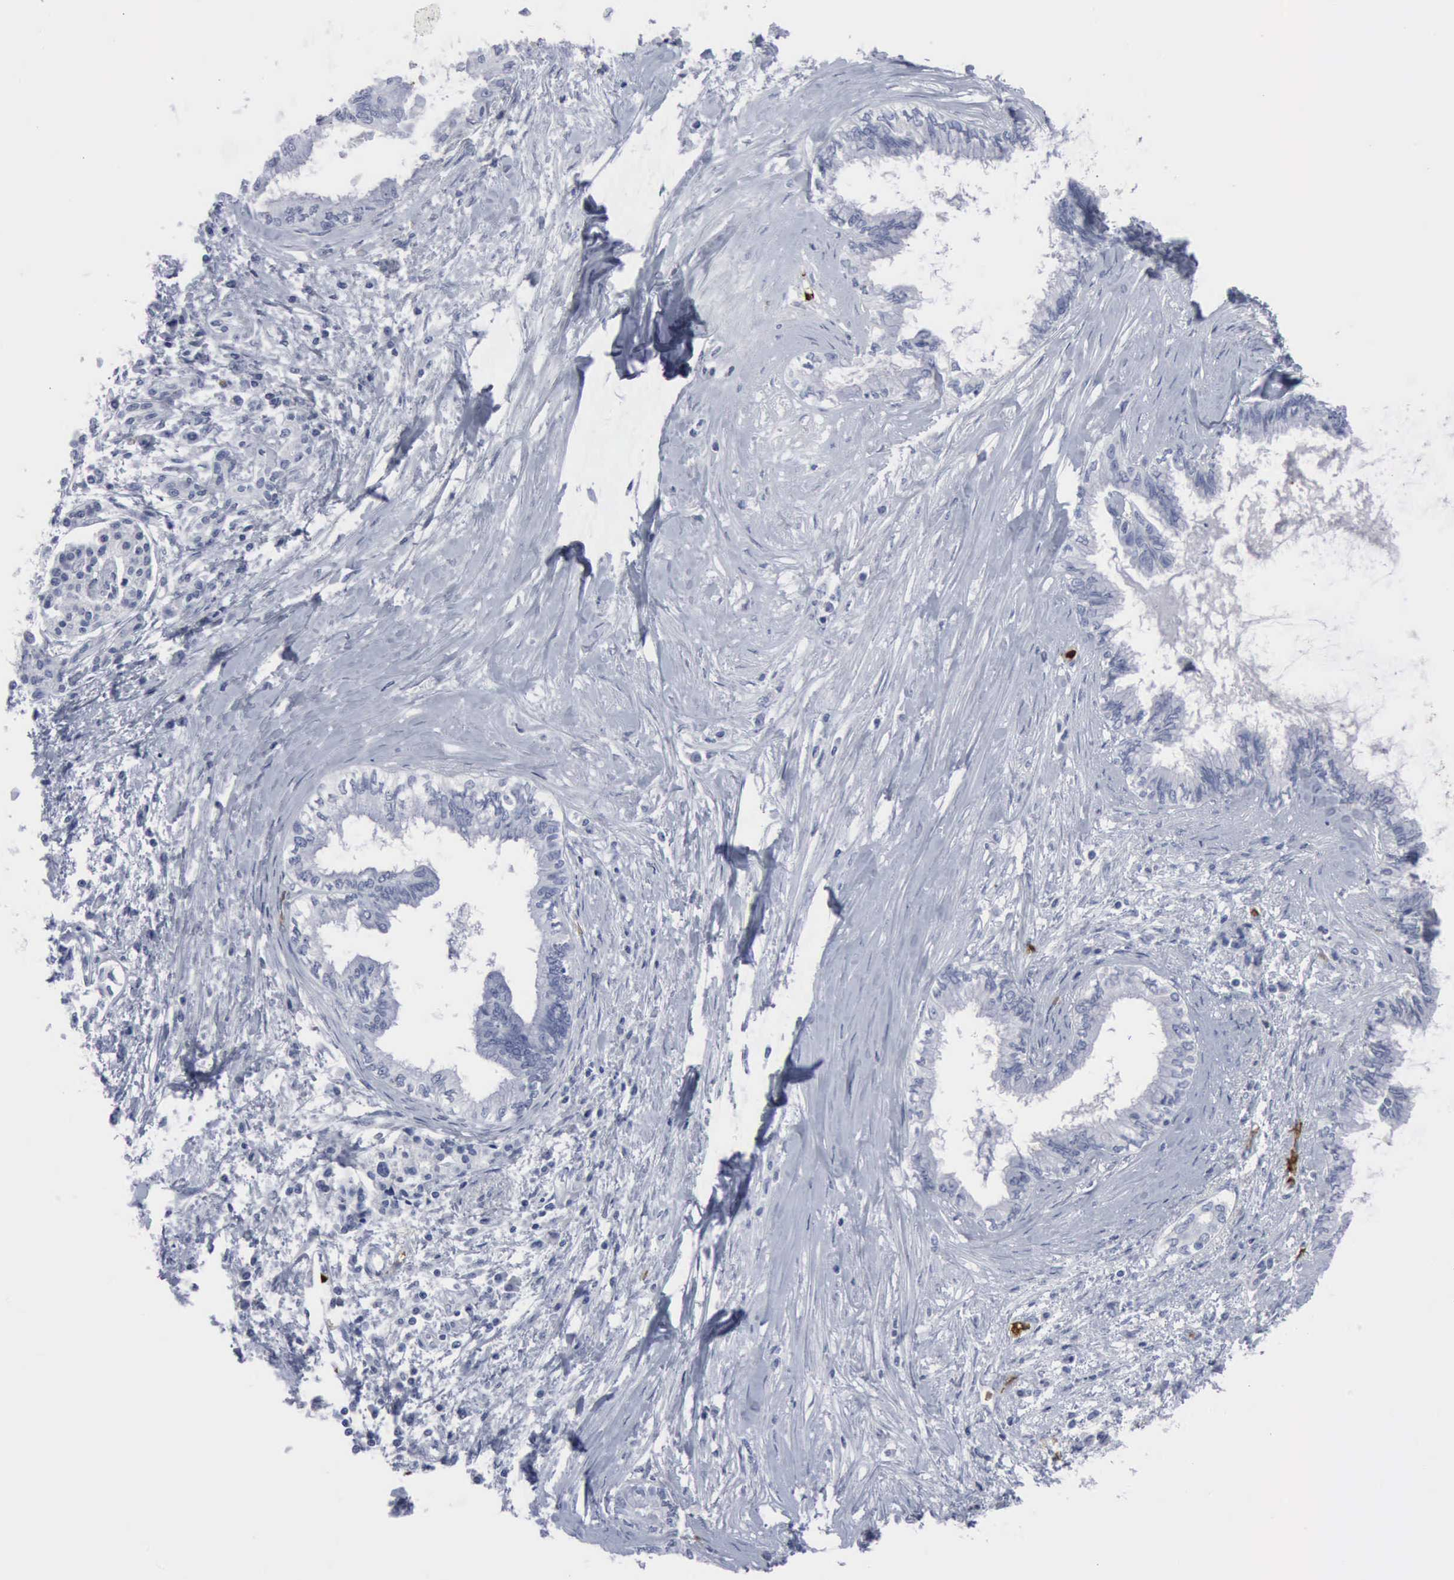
{"staining": {"intensity": "negative", "quantity": "none", "location": "none"}, "tissue": "pancreatic cancer", "cell_type": "Tumor cells", "image_type": "cancer", "snomed": [{"axis": "morphology", "description": "Adenocarcinoma, NOS"}, {"axis": "topography", "description": "Pancreas"}], "caption": "This is an IHC micrograph of human pancreatic cancer. There is no positivity in tumor cells.", "gene": "TGFB1", "patient": {"sex": "female", "age": 64}}